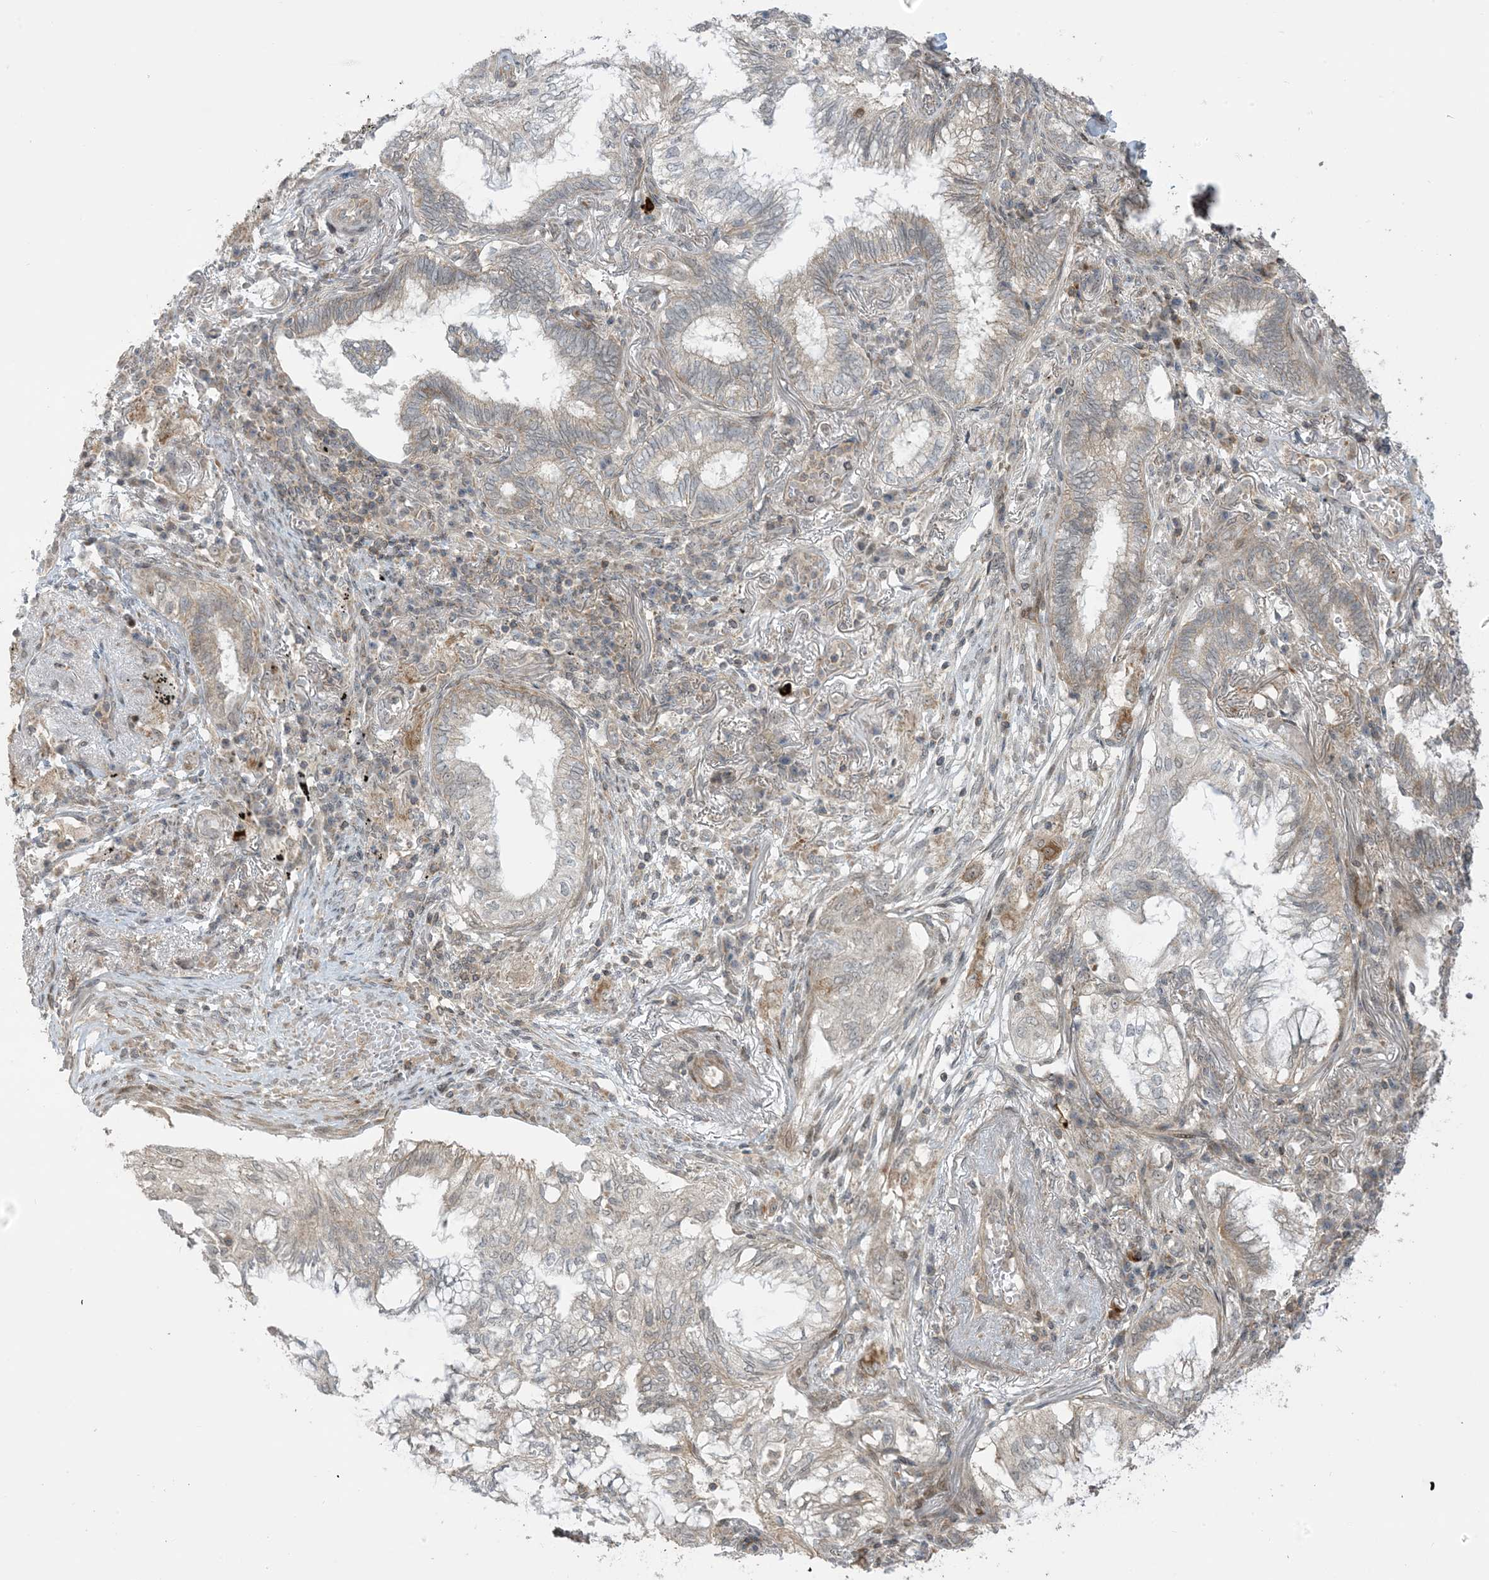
{"staining": {"intensity": "negative", "quantity": "none", "location": "none"}, "tissue": "lung cancer", "cell_type": "Tumor cells", "image_type": "cancer", "snomed": [{"axis": "morphology", "description": "Adenocarcinoma, NOS"}, {"axis": "topography", "description": "Lung"}], "caption": "Image shows no significant protein staining in tumor cells of lung cancer (adenocarcinoma).", "gene": "PHLDB2", "patient": {"sex": "female", "age": 70}}